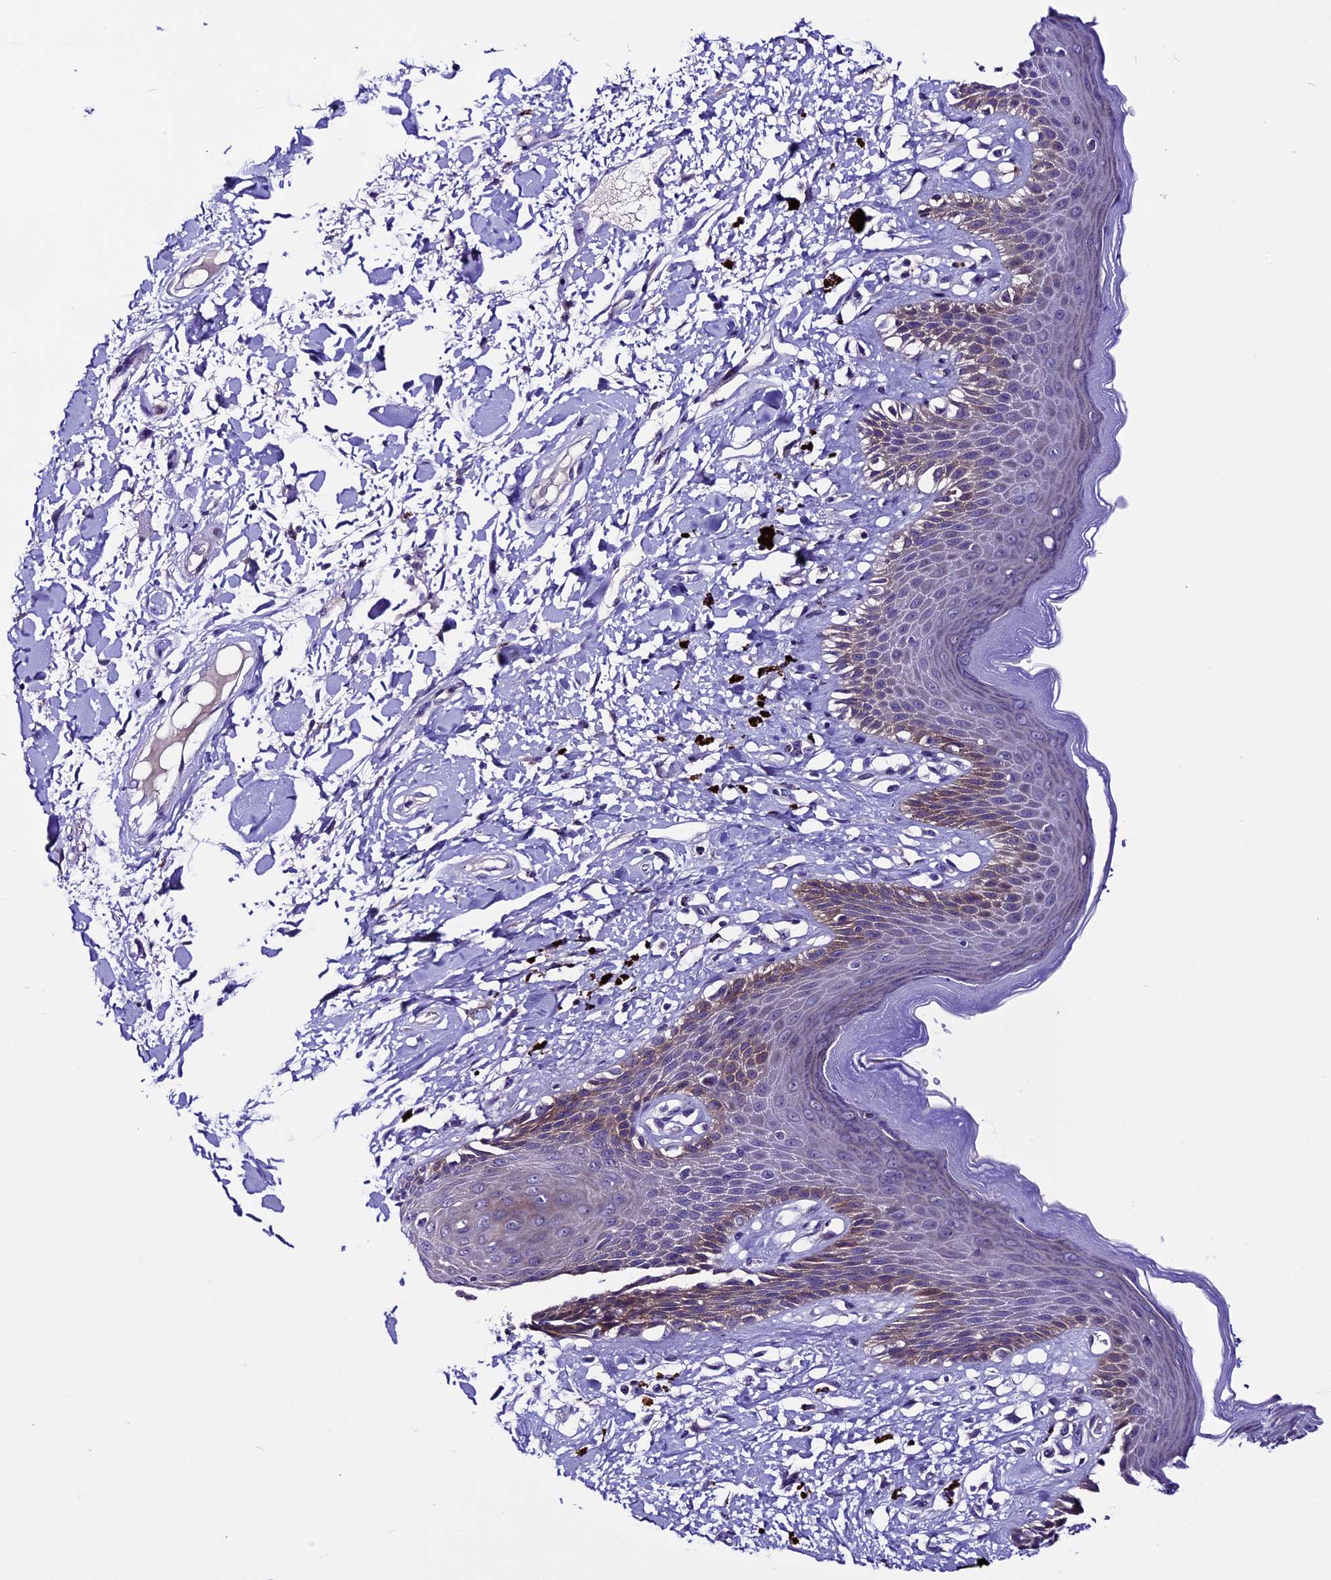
{"staining": {"intensity": "moderate", "quantity": "<25%", "location": "cytoplasmic/membranous"}, "tissue": "skin", "cell_type": "Epidermal cells", "image_type": "normal", "snomed": [{"axis": "morphology", "description": "Normal tissue, NOS"}, {"axis": "topography", "description": "Anal"}], "caption": "High-power microscopy captured an immunohistochemistry image of benign skin, revealing moderate cytoplasmic/membranous positivity in about <25% of epidermal cells.", "gene": "XKR7", "patient": {"sex": "female", "age": 78}}